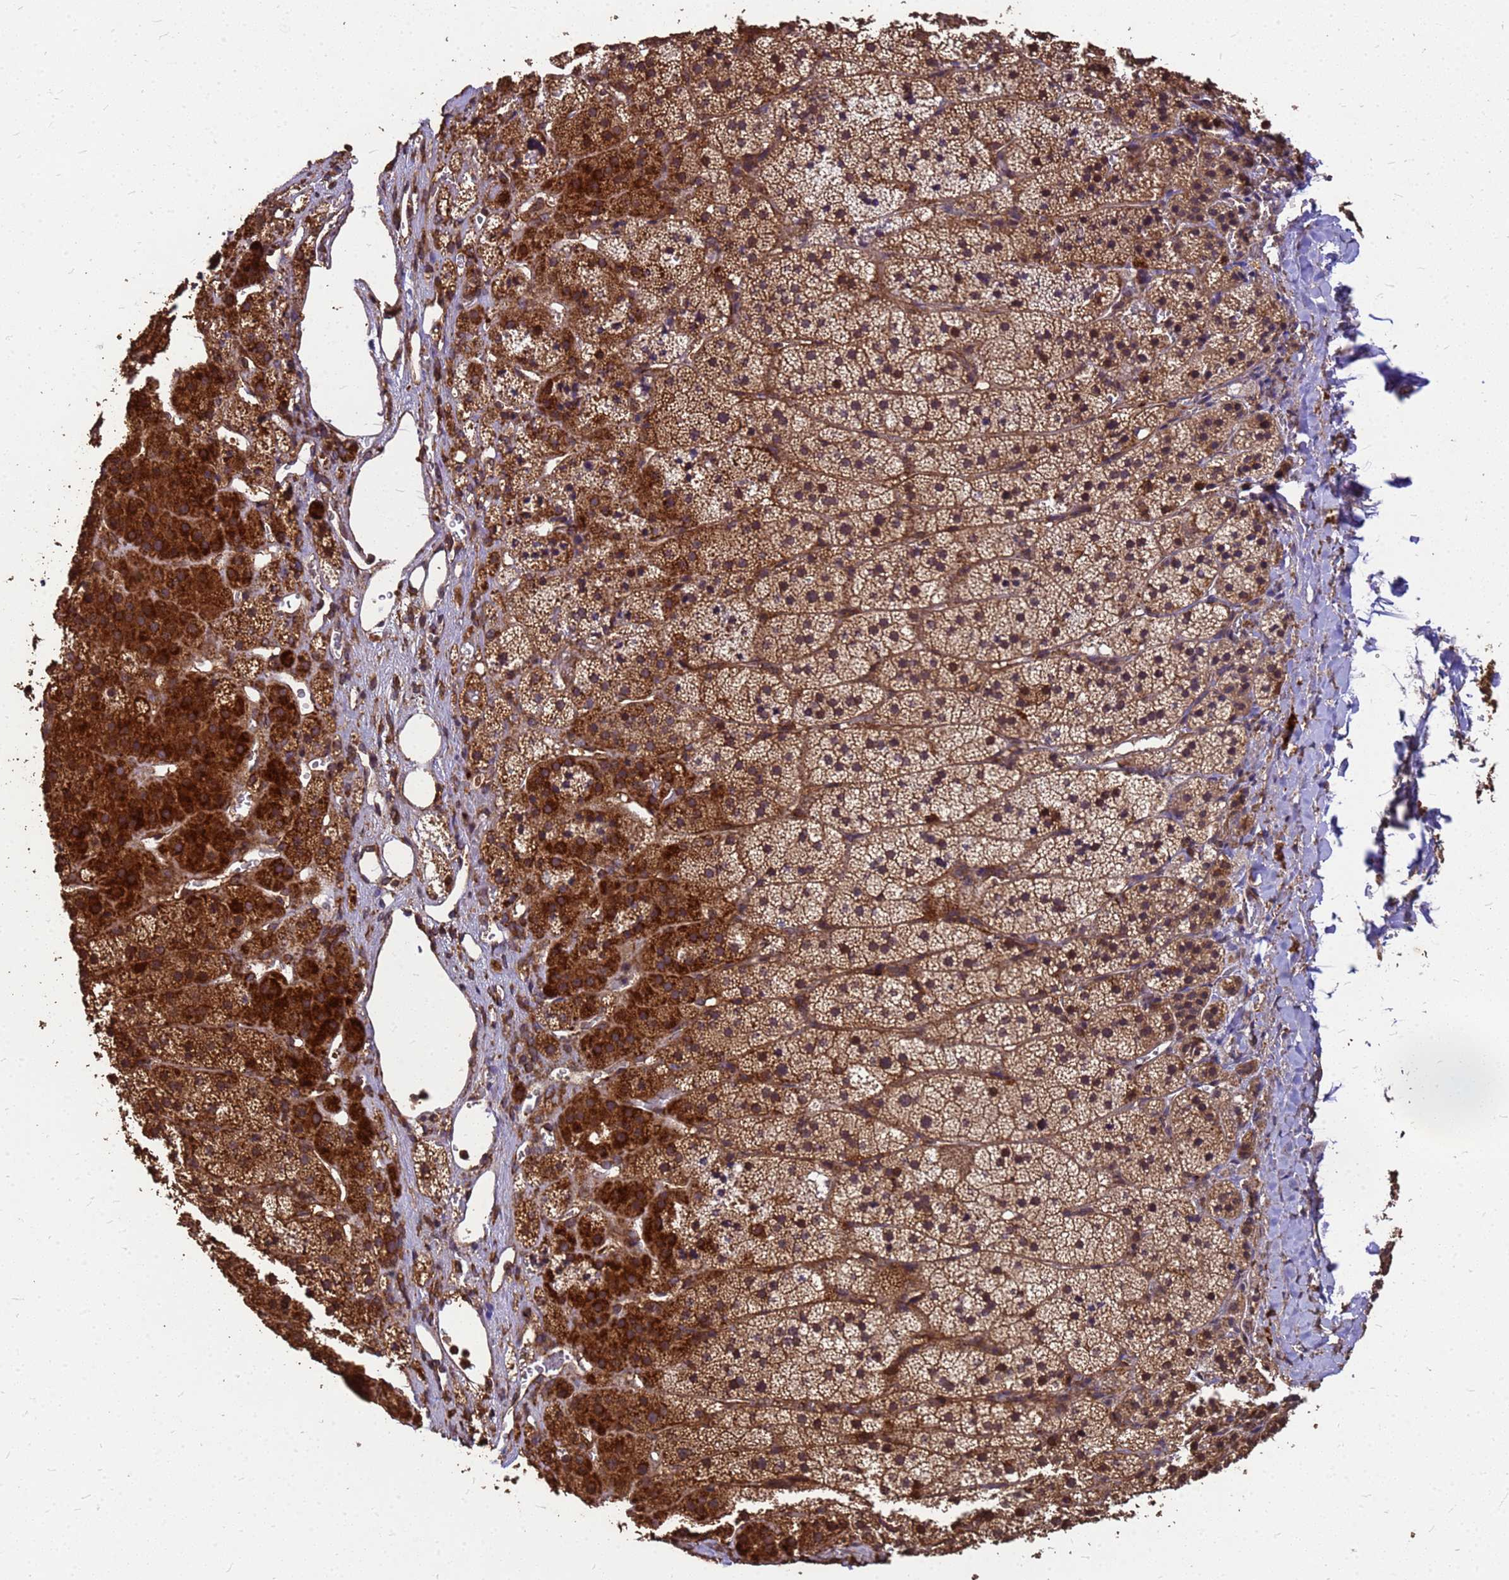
{"staining": {"intensity": "strong", "quantity": ">75%", "location": "cytoplasmic/membranous"}, "tissue": "adrenal gland", "cell_type": "Glandular cells", "image_type": "normal", "snomed": [{"axis": "morphology", "description": "Normal tissue, NOS"}, {"axis": "topography", "description": "Adrenal gland"}], "caption": "Protein staining by IHC exhibits strong cytoplasmic/membranous expression in approximately >75% of glandular cells in normal adrenal gland. Using DAB (3,3'-diaminobenzidine) (brown) and hematoxylin (blue) stains, captured at high magnification using brightfield microscopy.", "gene": "ZNF618", "patient": {"sex": "female", "age": 44}}